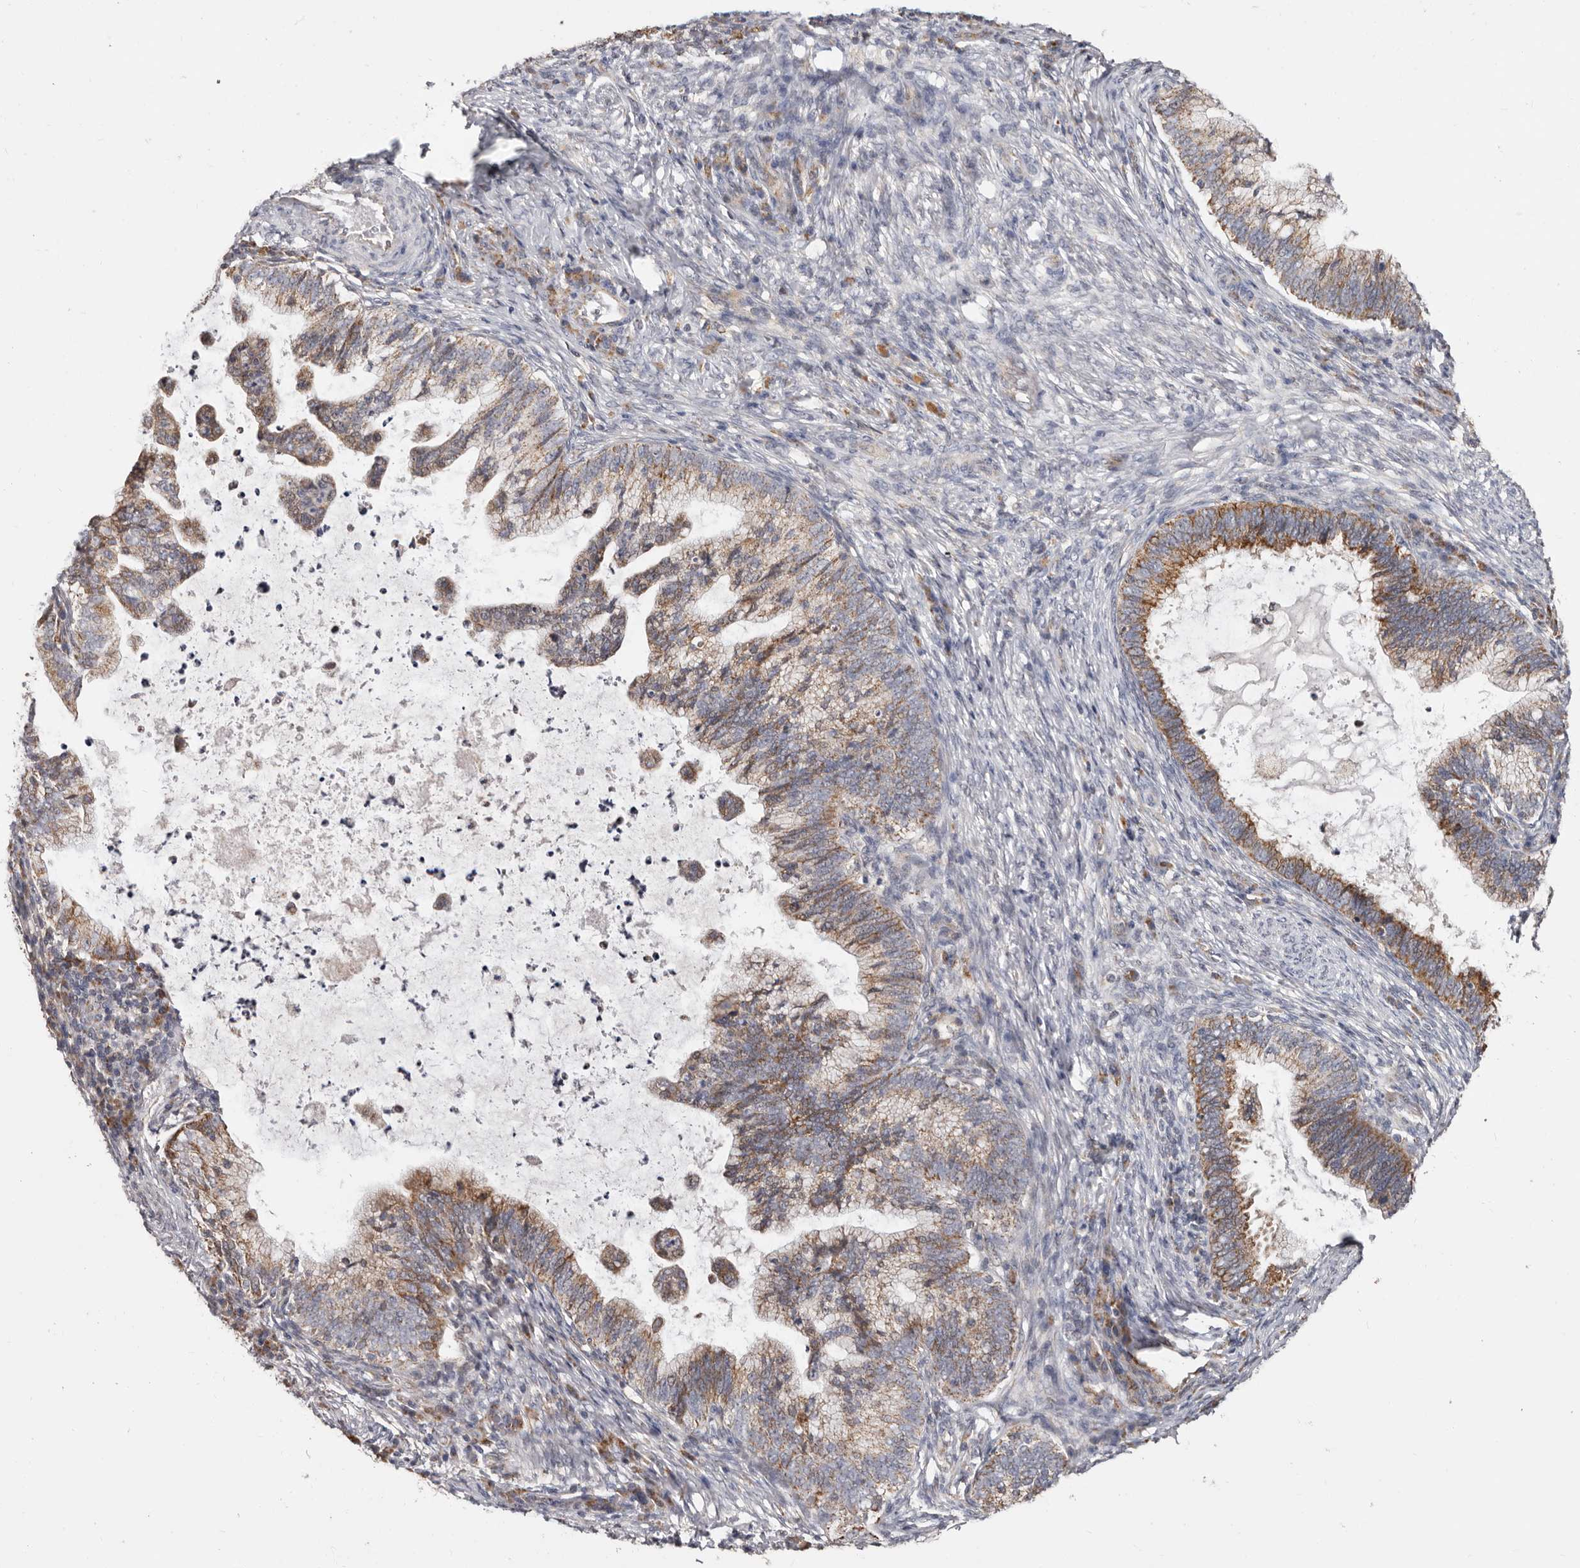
{"staining": {"intensity": "moderate", "quantity": ">75%", "location": "cytoplasmic/membranous"}, "tissue": "cervical cancer", "cell_type": "Tumor cells", "image_type": "cancer", "snomed": [{"axis": "morphology", "description": "Adenocarcinoma, NOS"}, {"axis": "topography", "description": "Cervix"}], "caption": "High-power microscopy captured an immunohistochemistry image of cervical cancer (adenocarcinoma), revealing moderate cytoplasmic/membranous positivity in approximately >75% of tumor cells.", "gene": "MRPL18", "patient": {"sex": "female", "age": 36}}